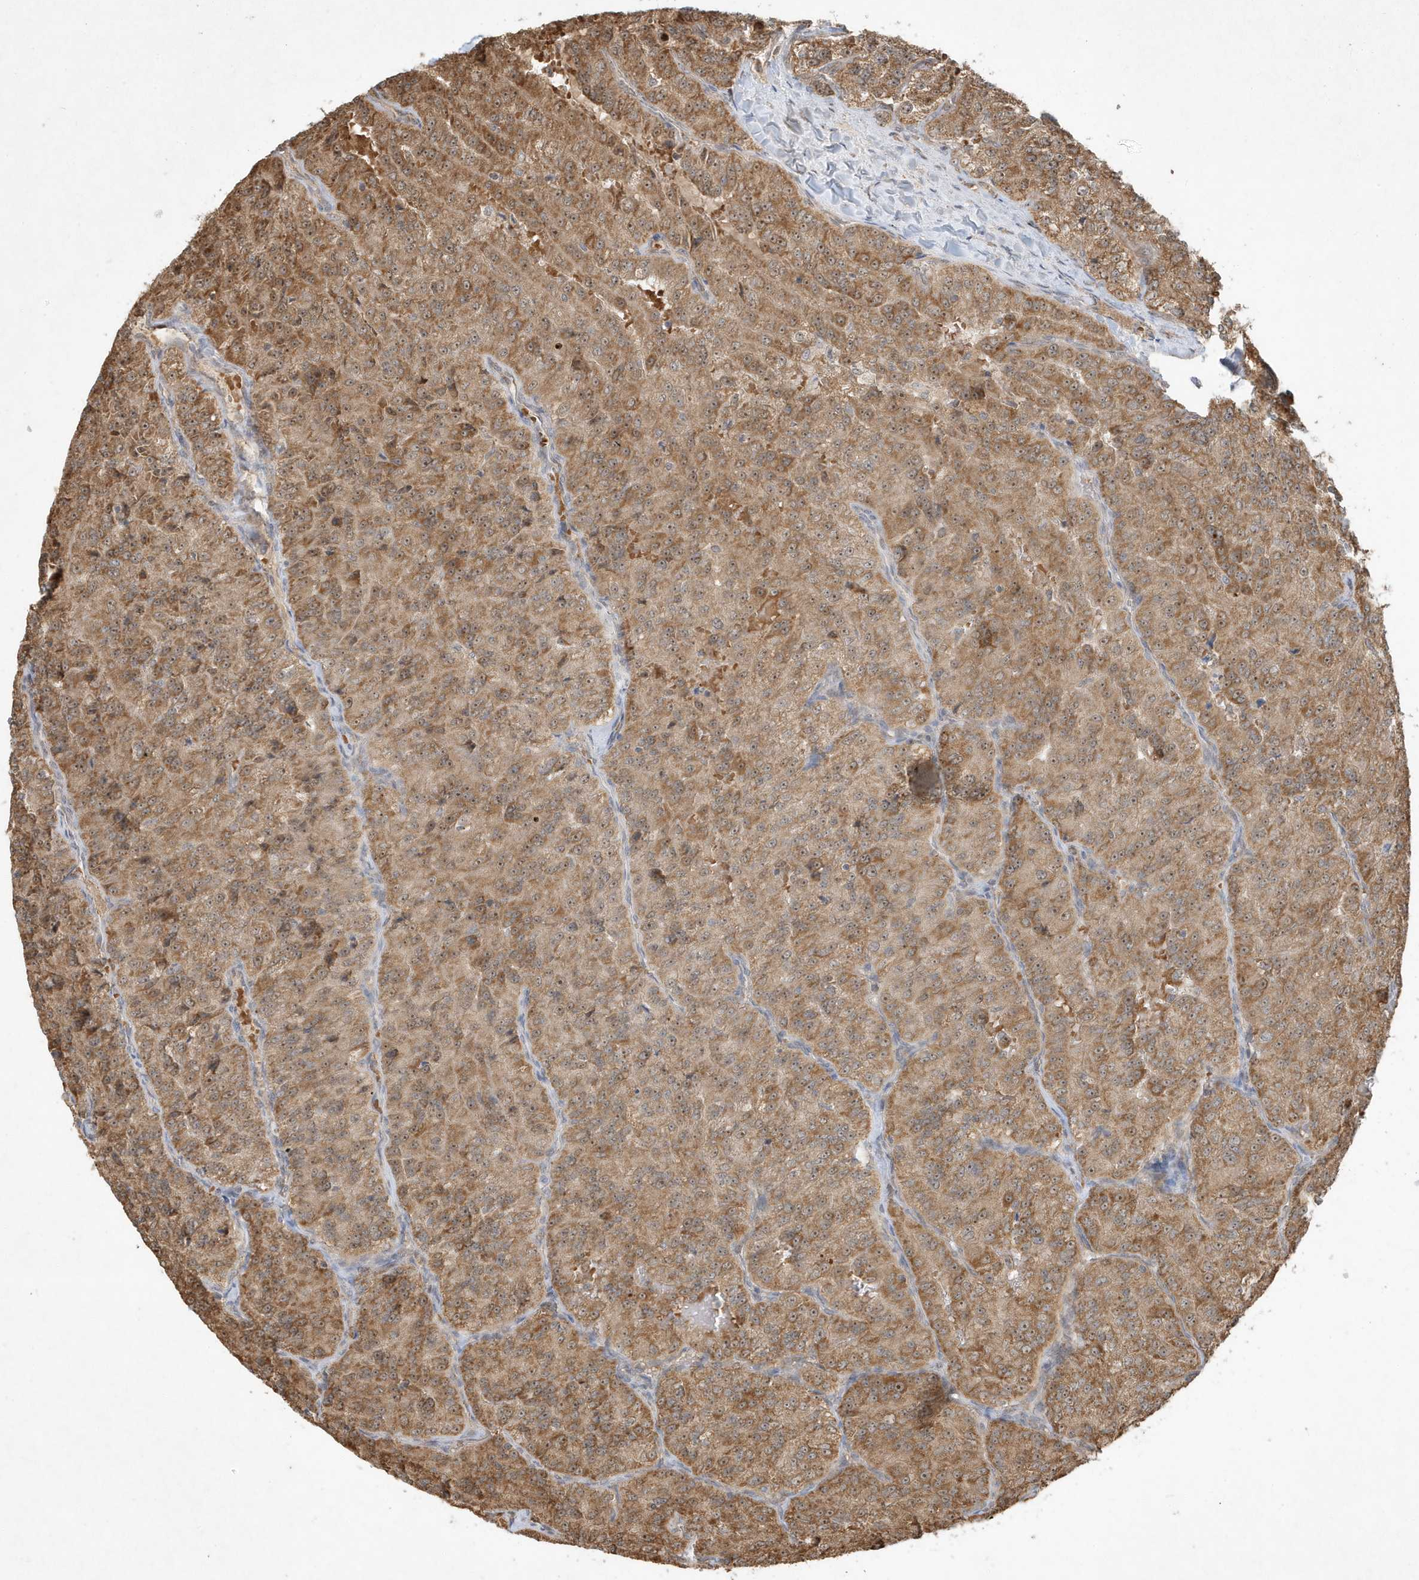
{"staining": {"intensity": "moderate", "quantity": ">75%", "location": "cytoplasmic/membranous,nuclear"}, "tissue": "renal cancer", "cell_type": "Tumor cells", "image_type": "cancer", "snomed": [{"axis": "morphology", "description": "Adenocarcinoma, NOS"}, {"axis": "topography", "description": "Kidney"}], "caption": "High-power microscopy captured an immunohistochemistry (IHC) image of adenocarcinoma (renal), revealing moderate cytoplasmic/membranous and nuclear positivity in approximately >75% of tumor cells.", "gene": "ABCB9", "patient": {"sex": "female", "age": 63}}